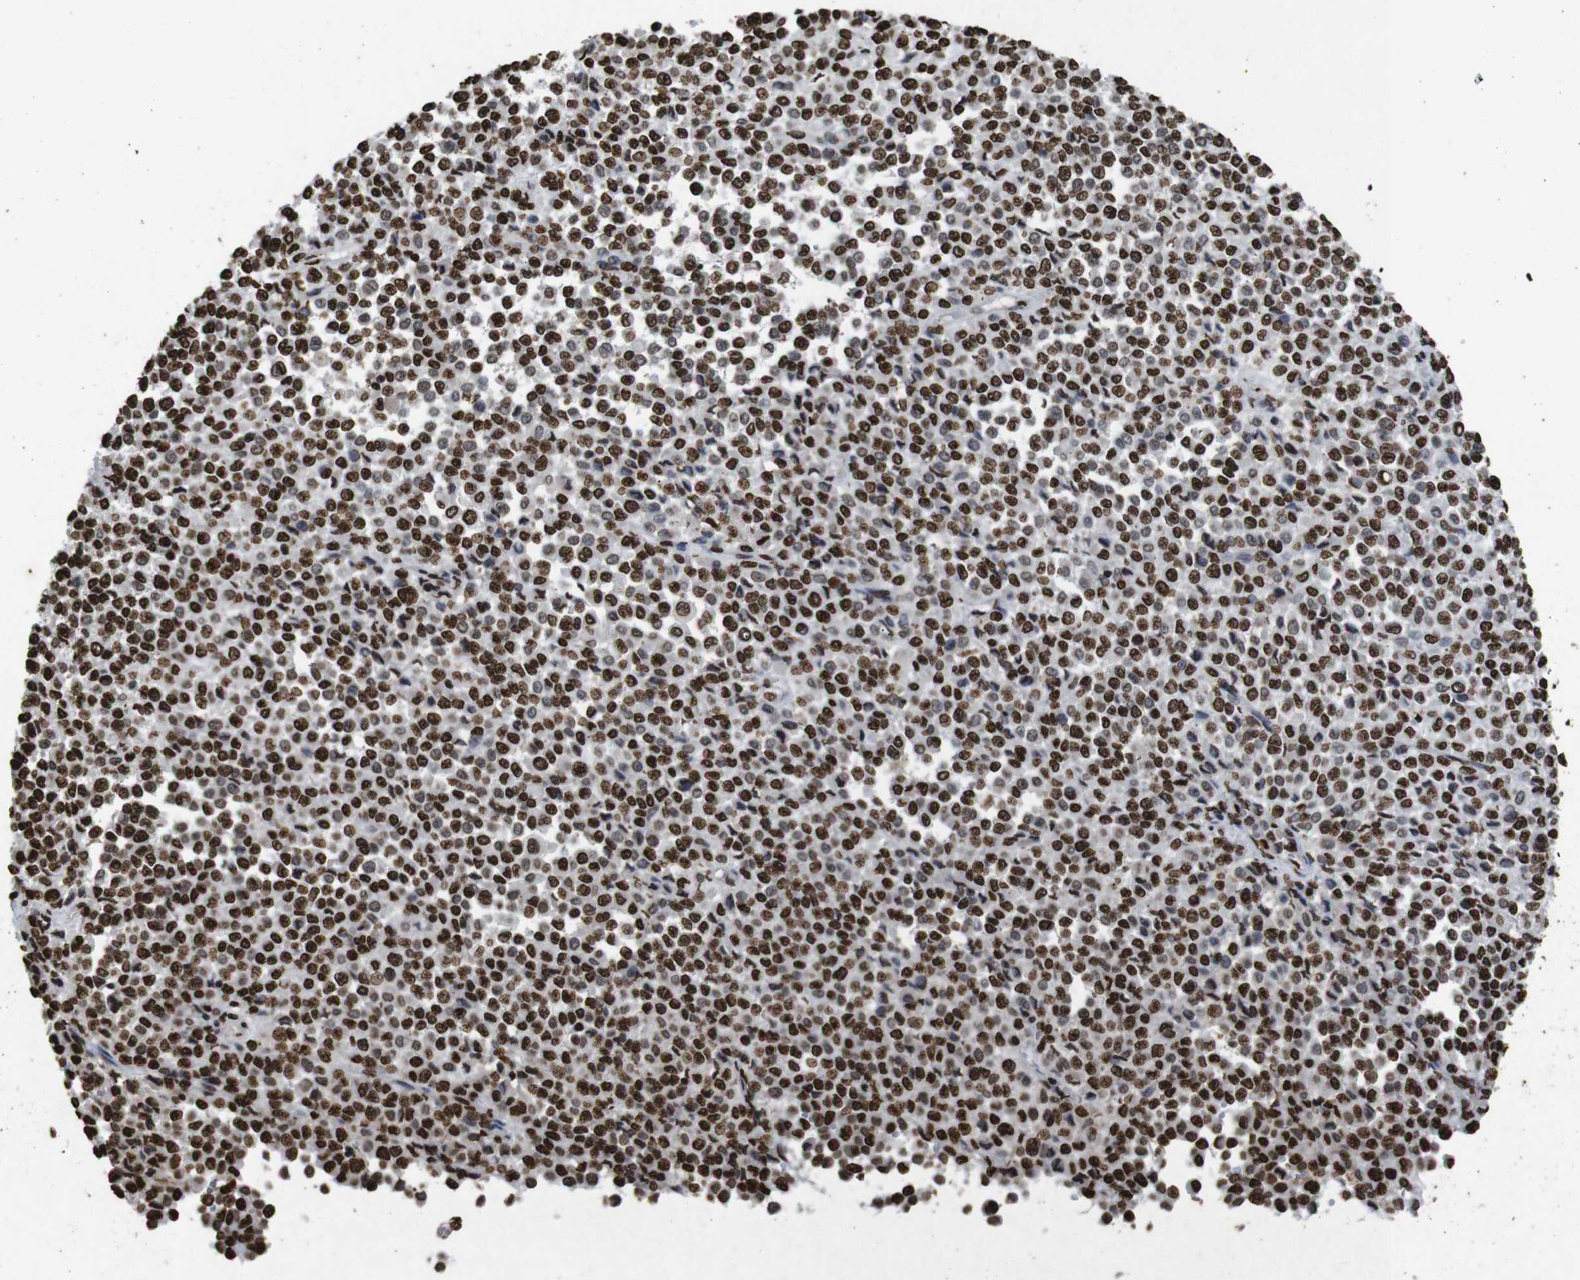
{"staining": {"intensity": "strong", "quantity": ">75%", "location": "nuclear"}, "tissue": "melanoma", "cell_type": "Tumor cells", "image_type": "cancer", "snomed": [{"axis": "morphology", "description": "Malignant melanoma, Metastatic site"}, {"axis": "topography", "description": "Pancreas"}], "caption": "Melanoma stained for a protein (brown) reveals strong nuclear positive staining in approximately >75% of tumor cells.", "gene": "MDM2", "patient": {"sex": "female", "age": 30}}